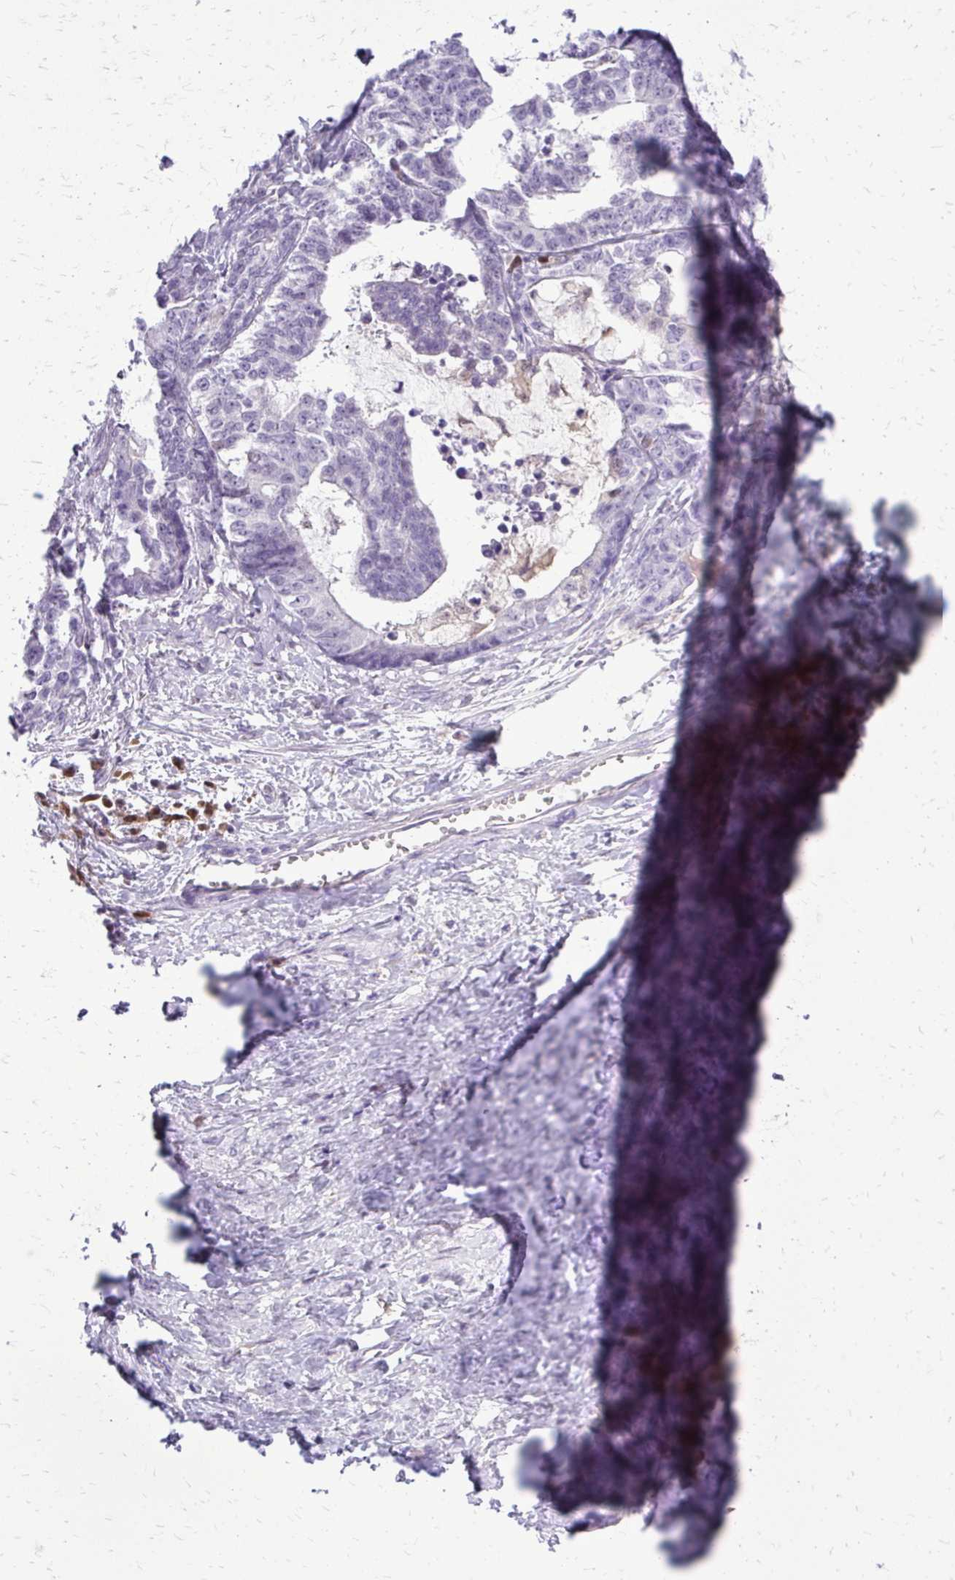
{"staining": {"intensity": "negative", "quantity": "none", "location": "none"}, "tissue": "stomach cancer", "cell_type": "Tumor cells", "image_type": "cancer", "snomed": [{"axis": "morphology", "description": "Normal tissue, NOS"}, {"axis": "morphology", "description": "Adenocarcinoma, NOS"}, {"axis": "topography", "description": "Stomach"}], "caption": "An image of stomach cancer (adenocarcinoma) stained for a protein displays no brown staining in tumor cells.", "gene": "GLRX", "patient": {"sex": "female", "age": 64}}